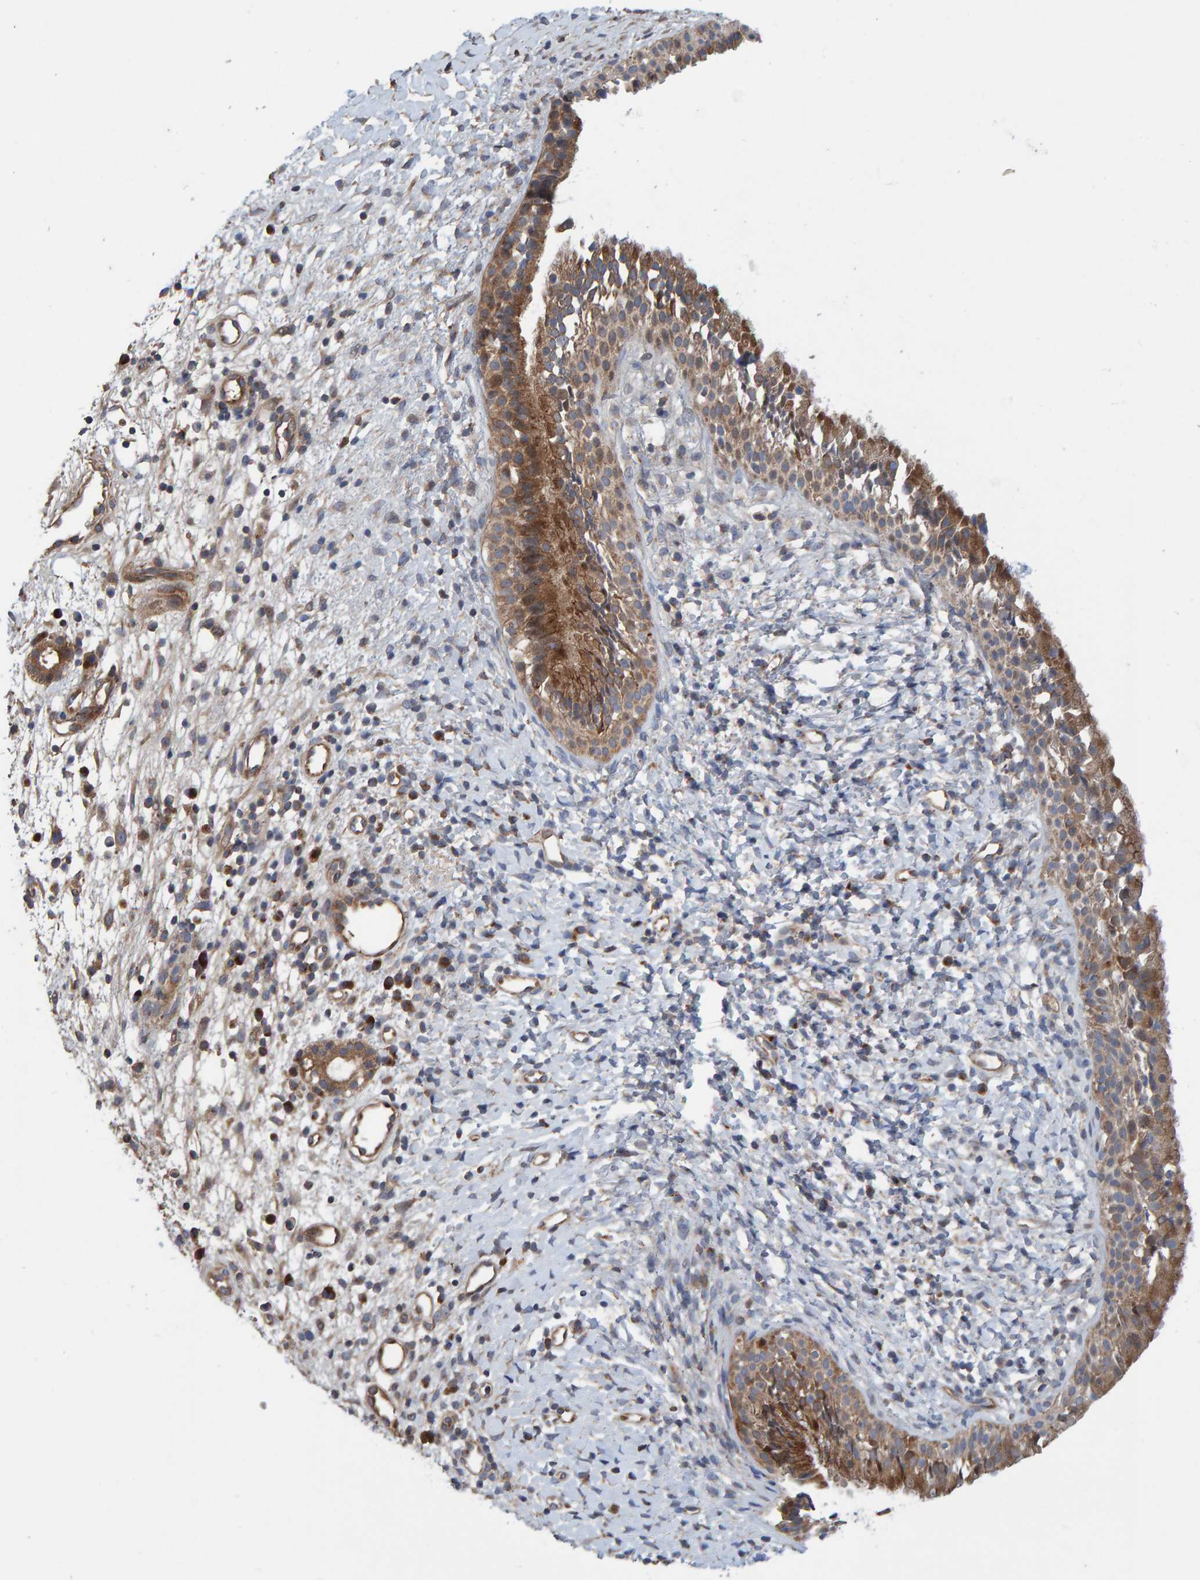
{"staining": {"intensity": "strong", "quantity": ">75%", "location": "cytoplasmic/membranous"}, "tissue": "nasopharynx", "cell_type": "Respiratory epithelial cells", "image_type": "normal", "snomed": [{"axis": "morphology", "description": "Normal tissue, NOS"}, {"axis": "topography", "description": "Nasopharynx"}], "caption": "Brown immunohistochemical staining in benign nasopharynx demonstrates strong cytoplasmic/membranous positivity in approximately >75% of respiratory epithelial cells. (DAB (3,3'-diaminobenzidine) = brown stain, brightfield microscopy at high magnification).", "gene": "KIAA0753", "patient": {"sex": "male", "age": 22}}